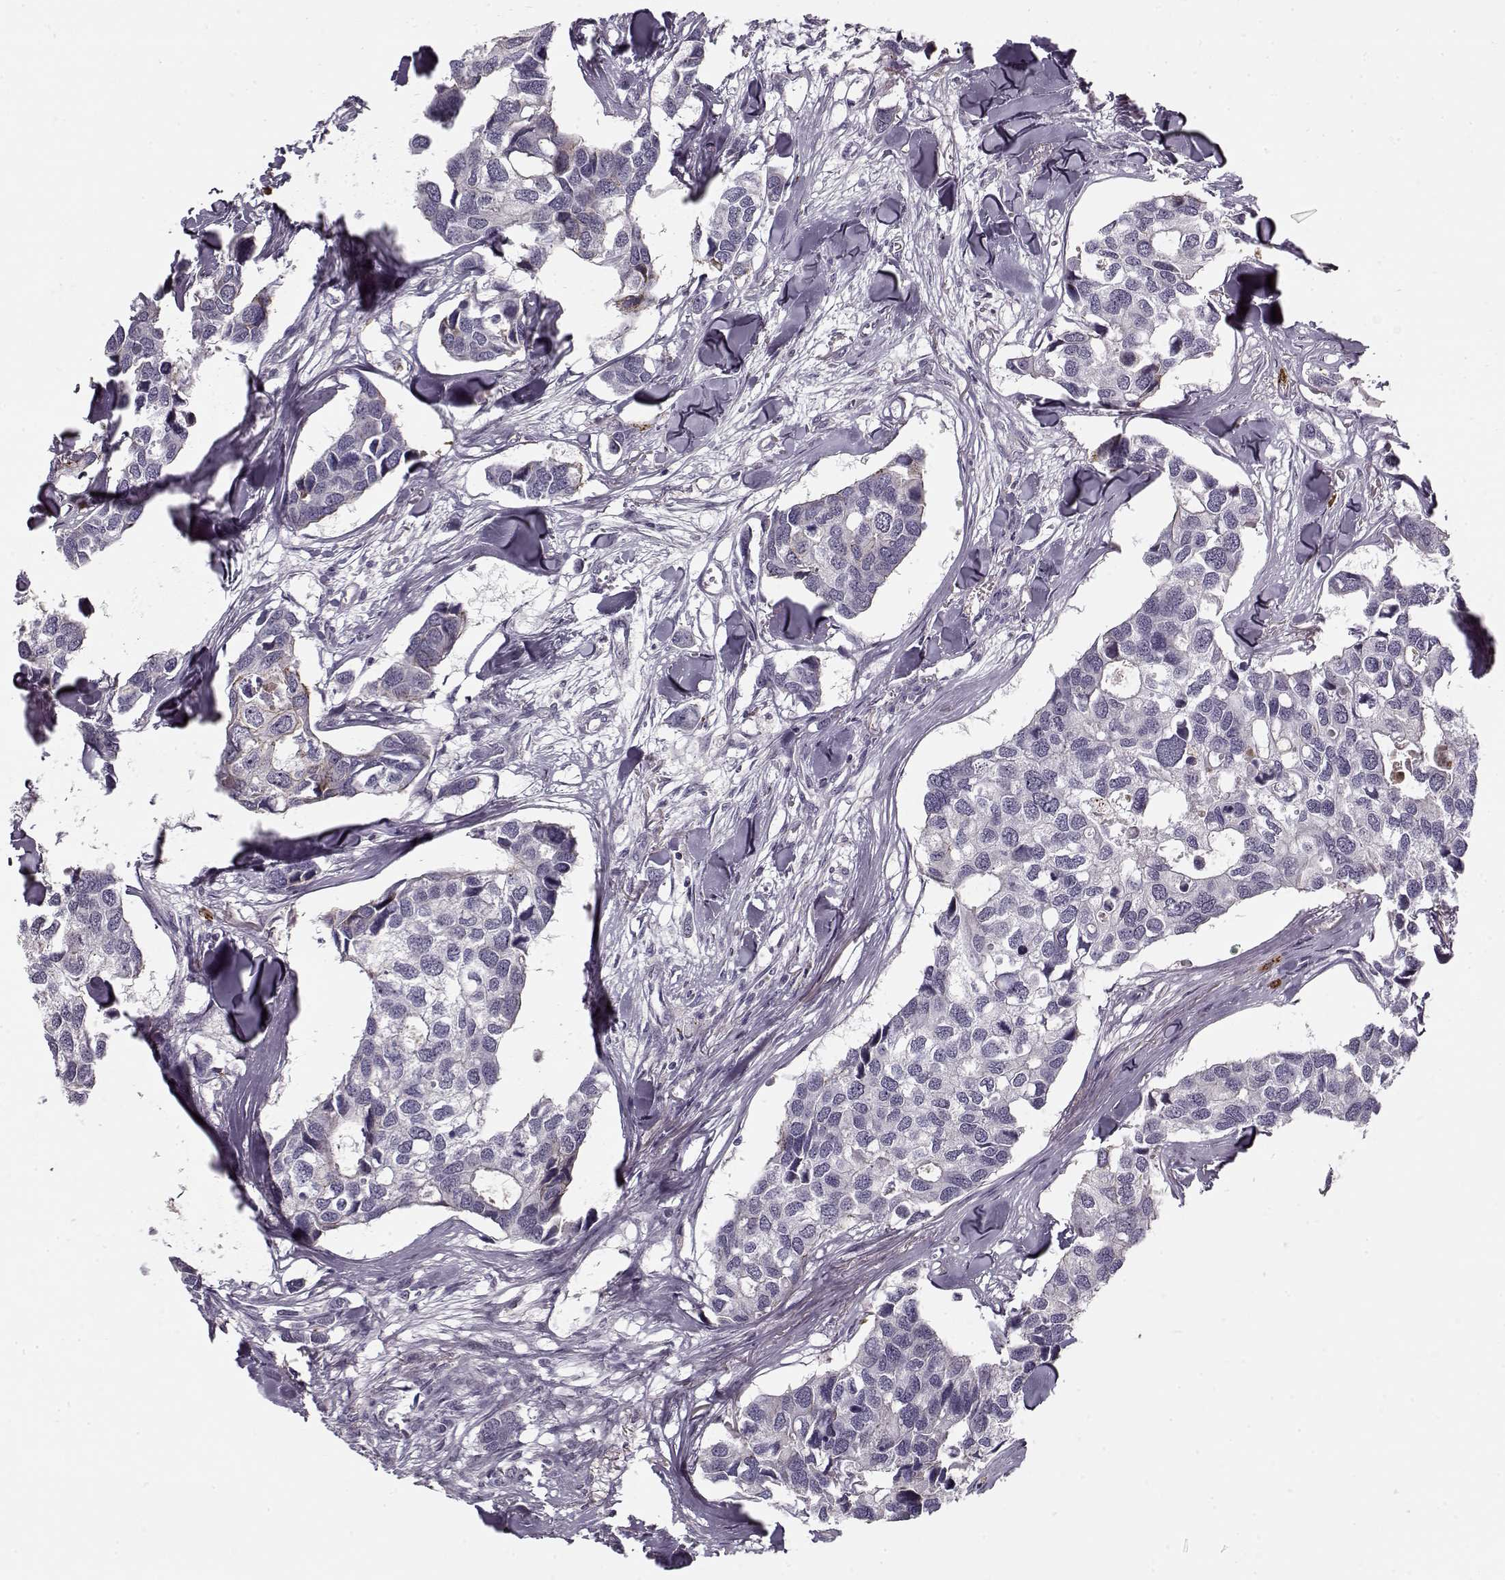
{"staining": {"intensity": "negative", "quantity": "none", "location": "none"}, "tissue": "breast cancer", "cell_type": "Tumor cells", "image_type": "cancer", "snomed": [{"axis": "morphology", "description": "Duct carcinoma"}, {"axis": "topography", "description": "Breast"}], "caption": "High power microscopy micrograph of an immunohistochemistry image of breast cancer (intraductal carcinoma), revealing no significant positivity in tumor cells. (DAB IHC visualized using brightfield microscopy, high magnification).", "gene": "DNAI3", "patient": {"sex": "female", "age": 83}}